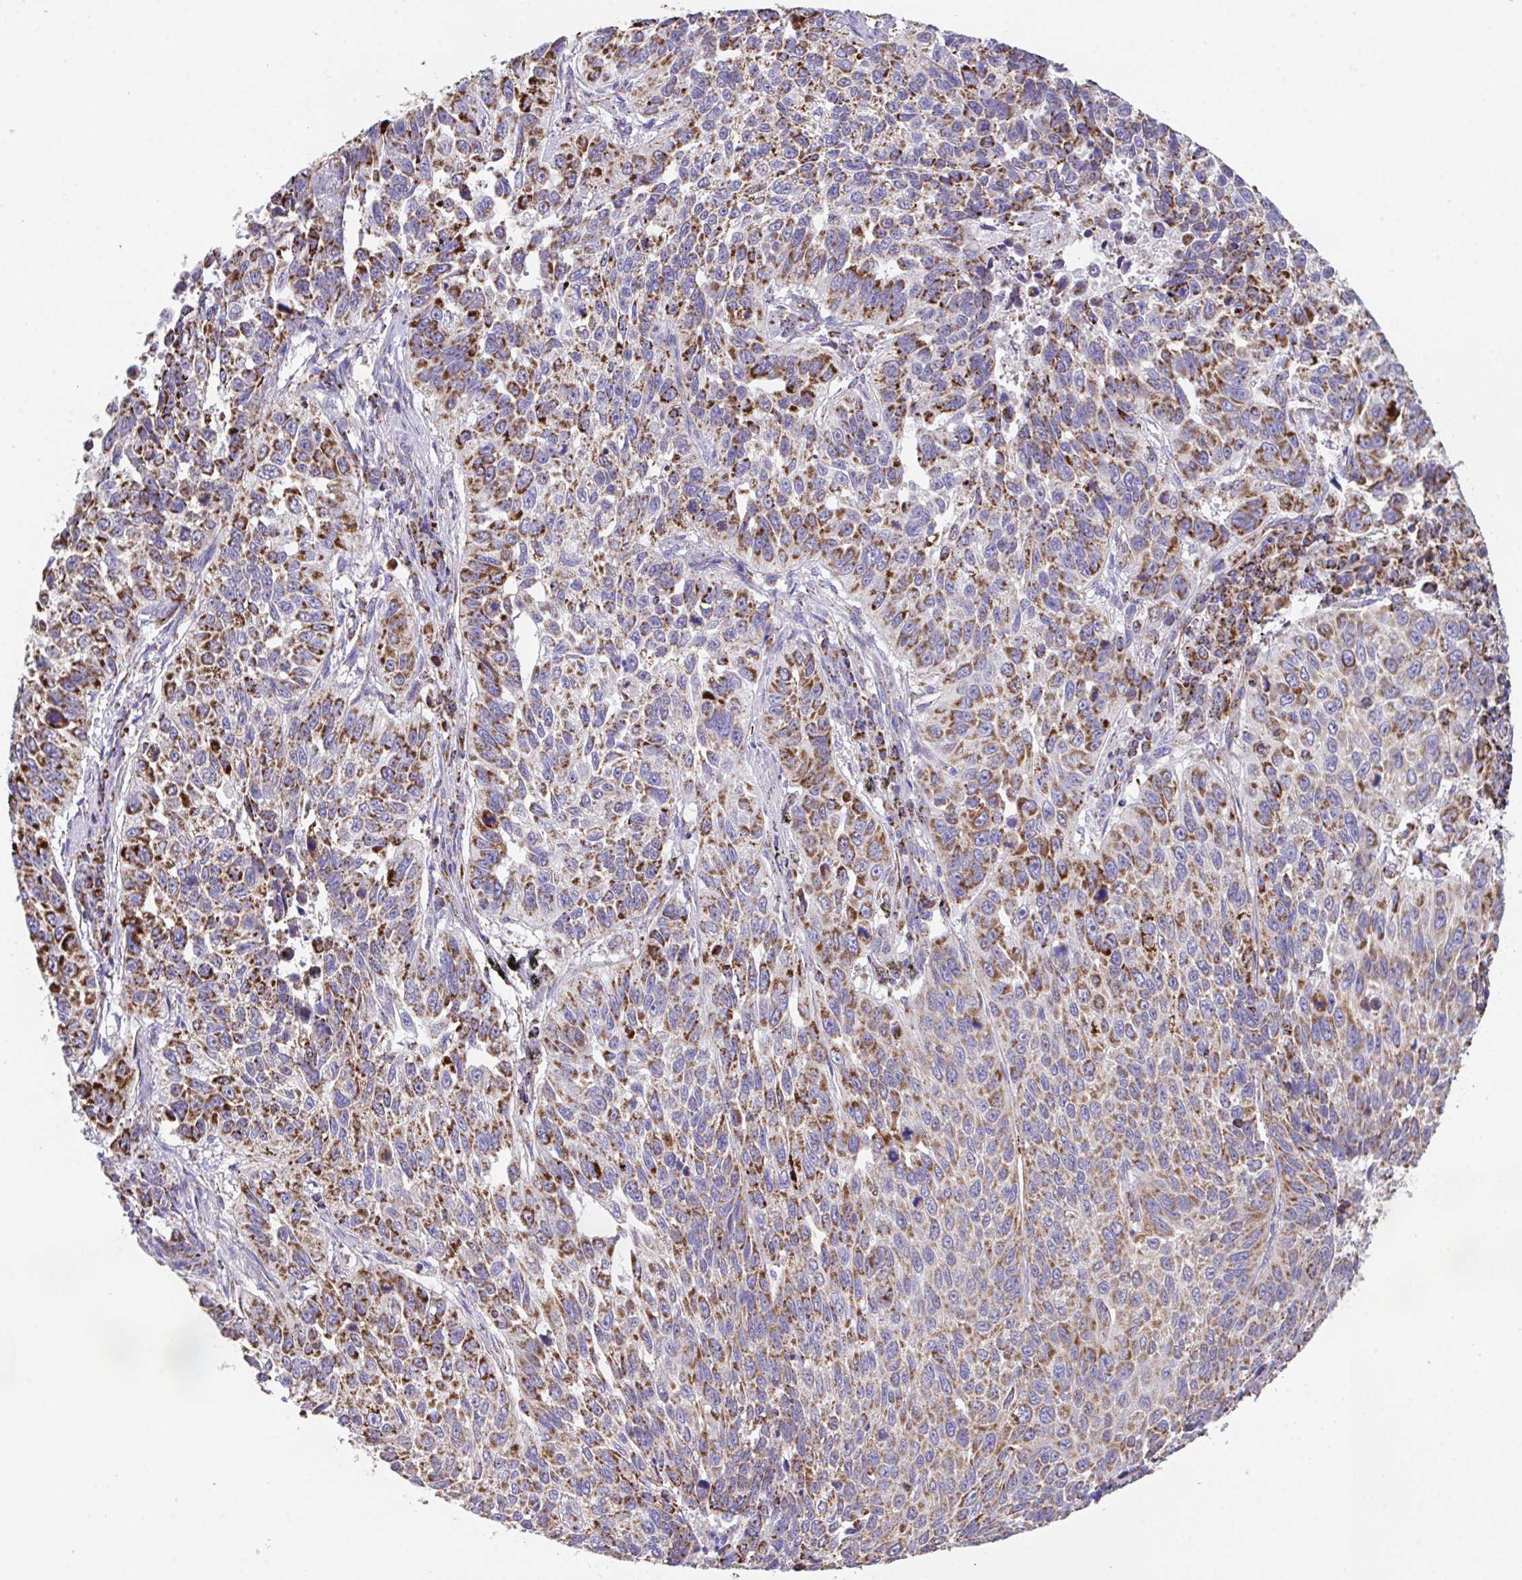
{"staining": {"intensity": "strong", "quantity": ">75%", "location": "cytoplasmic/membranous"}, "tissue": "lung cancer", "cell_type": "Tumor cells", "image_type": "cancer", "snomed": [{"axis": "morphology", "description": "Squamous cell carcinoma, NOS"}, {"axis": "topography", "description": "Lung"}], "caption": "Protein staining of lung squamous cell carcinoma tissue reveals strong cytoplasmic/membranous positivity in approximately >75% of tumor cells.", "gene": "PCMTD2", "patient": {"sex": "male", "age": 62}}